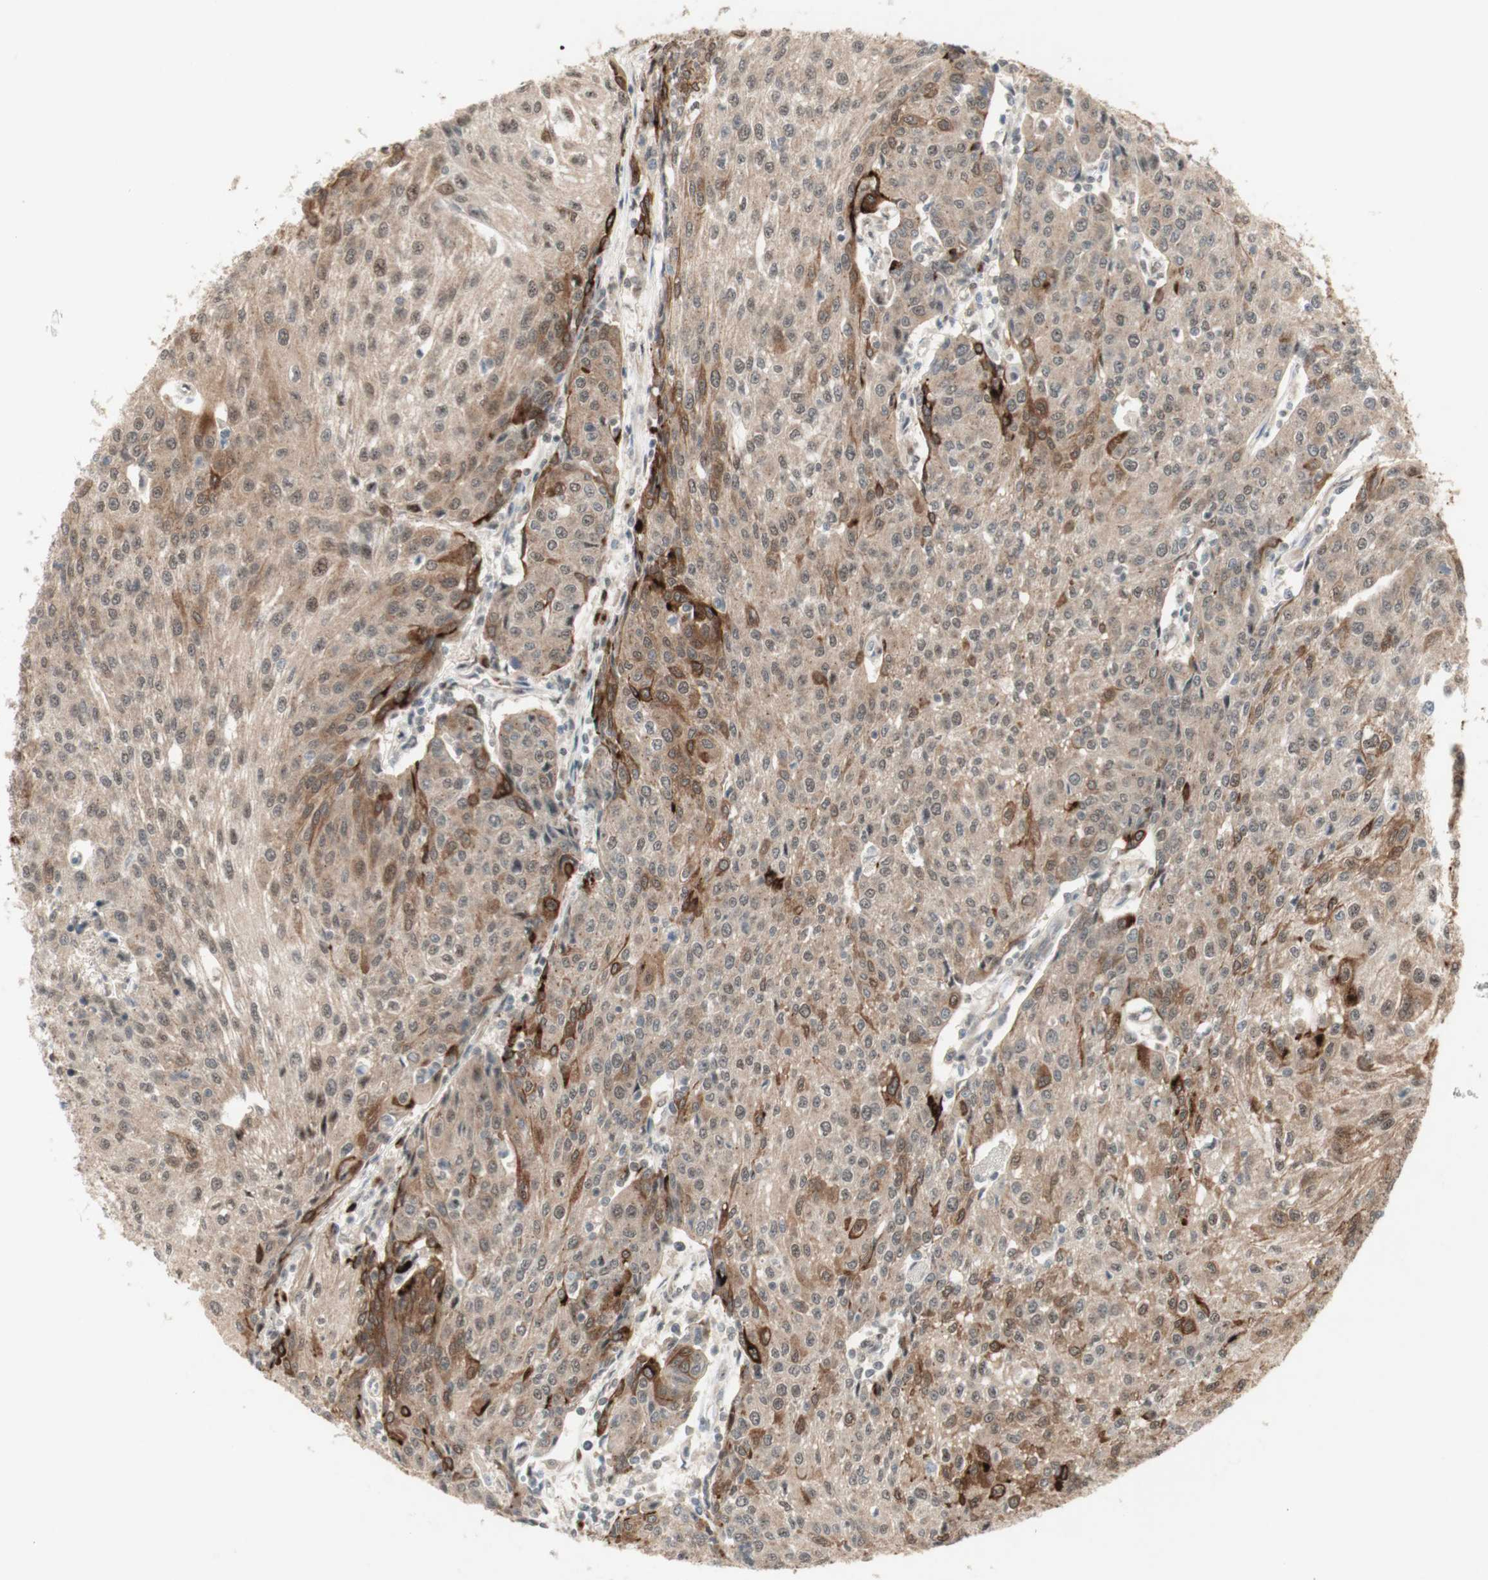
{"staining": {"intensity": "moderate", "quantity": ">75%", "location": "cytoplasmic/membranous"}, "tissue": "urothelial cancer", "cell_type": "Tumor cells", "image_type": "cancer", "snomed": [{"axis": "morphology", "description": "Urothelial carcinoma, High grade"}, {"axis": "topography", "description": "Urinary bladder"}], "caption": "Urothelial carcinoma (high-grade) stained for a protein exhibits moderate cytoplasmic/membranous positivity in tumor cells. Immunohistochemistry stains the protein of interest in brown and the nuclei are stained blue.", "gene": "CYLD", "patient": {"sex": "female", "age": 85}}